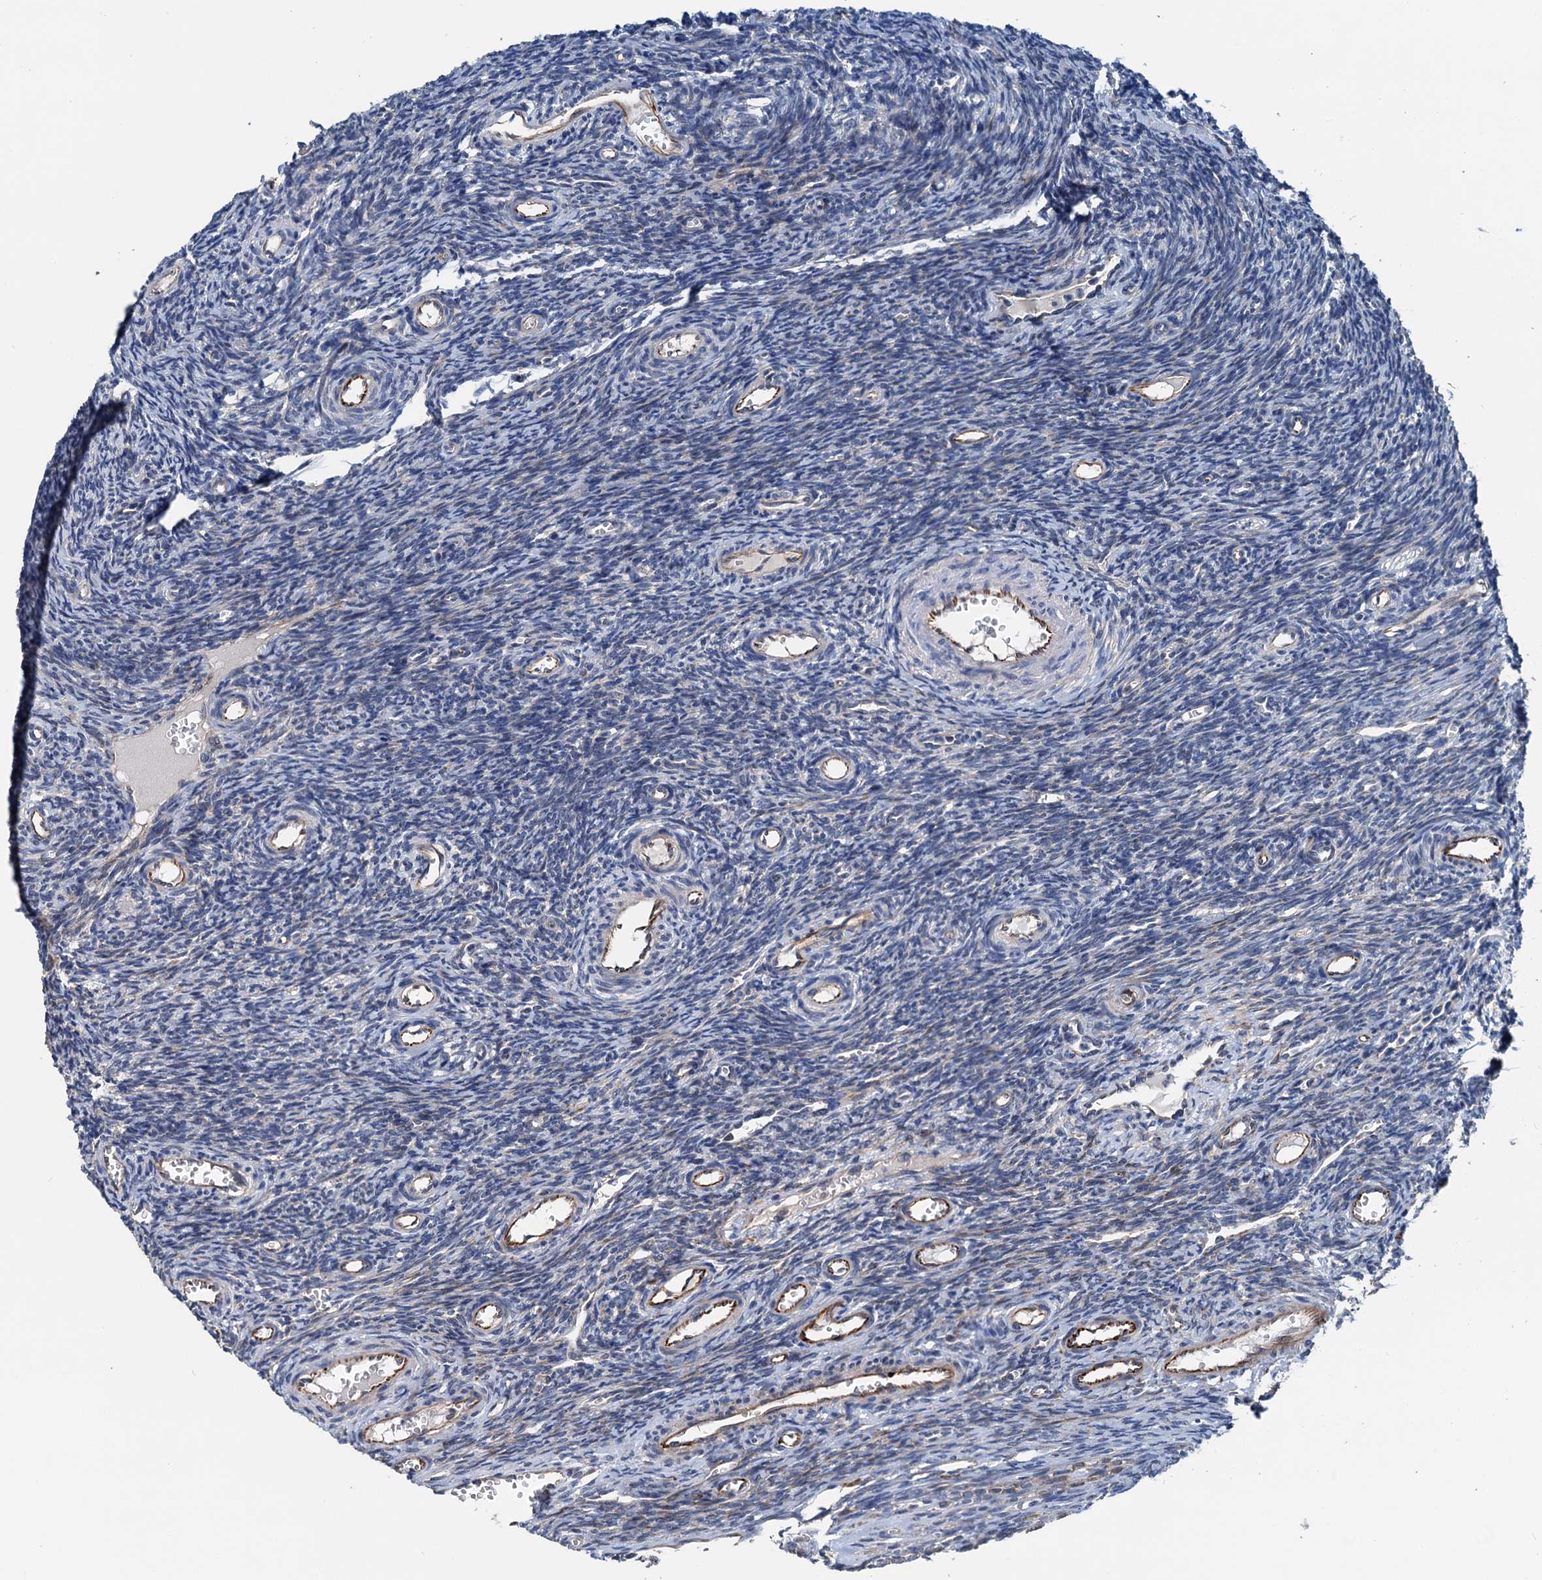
{"staining": {"intensity": "negative", "quantity": "none", "location": "none"}, "tissue": "ovary", "cell_type": "Ovarian stroma cells", "image_type": "normal", "snomed": [{"axis": "morphology", "description": "Normal tissue, NOS"}, {"axis": "topography", "description": "Ovary"}], "caption": "The histopathology image shows no staining of ovarian stroma cells in benign ovary. The staining was performed using DAB to visualize the protein expression in brown, while the nuclei were stained in blue with hematoxylin (Magnification: 20x).", "gene": "ELAC1", "patient": {"sex": "female", "age": 39}}